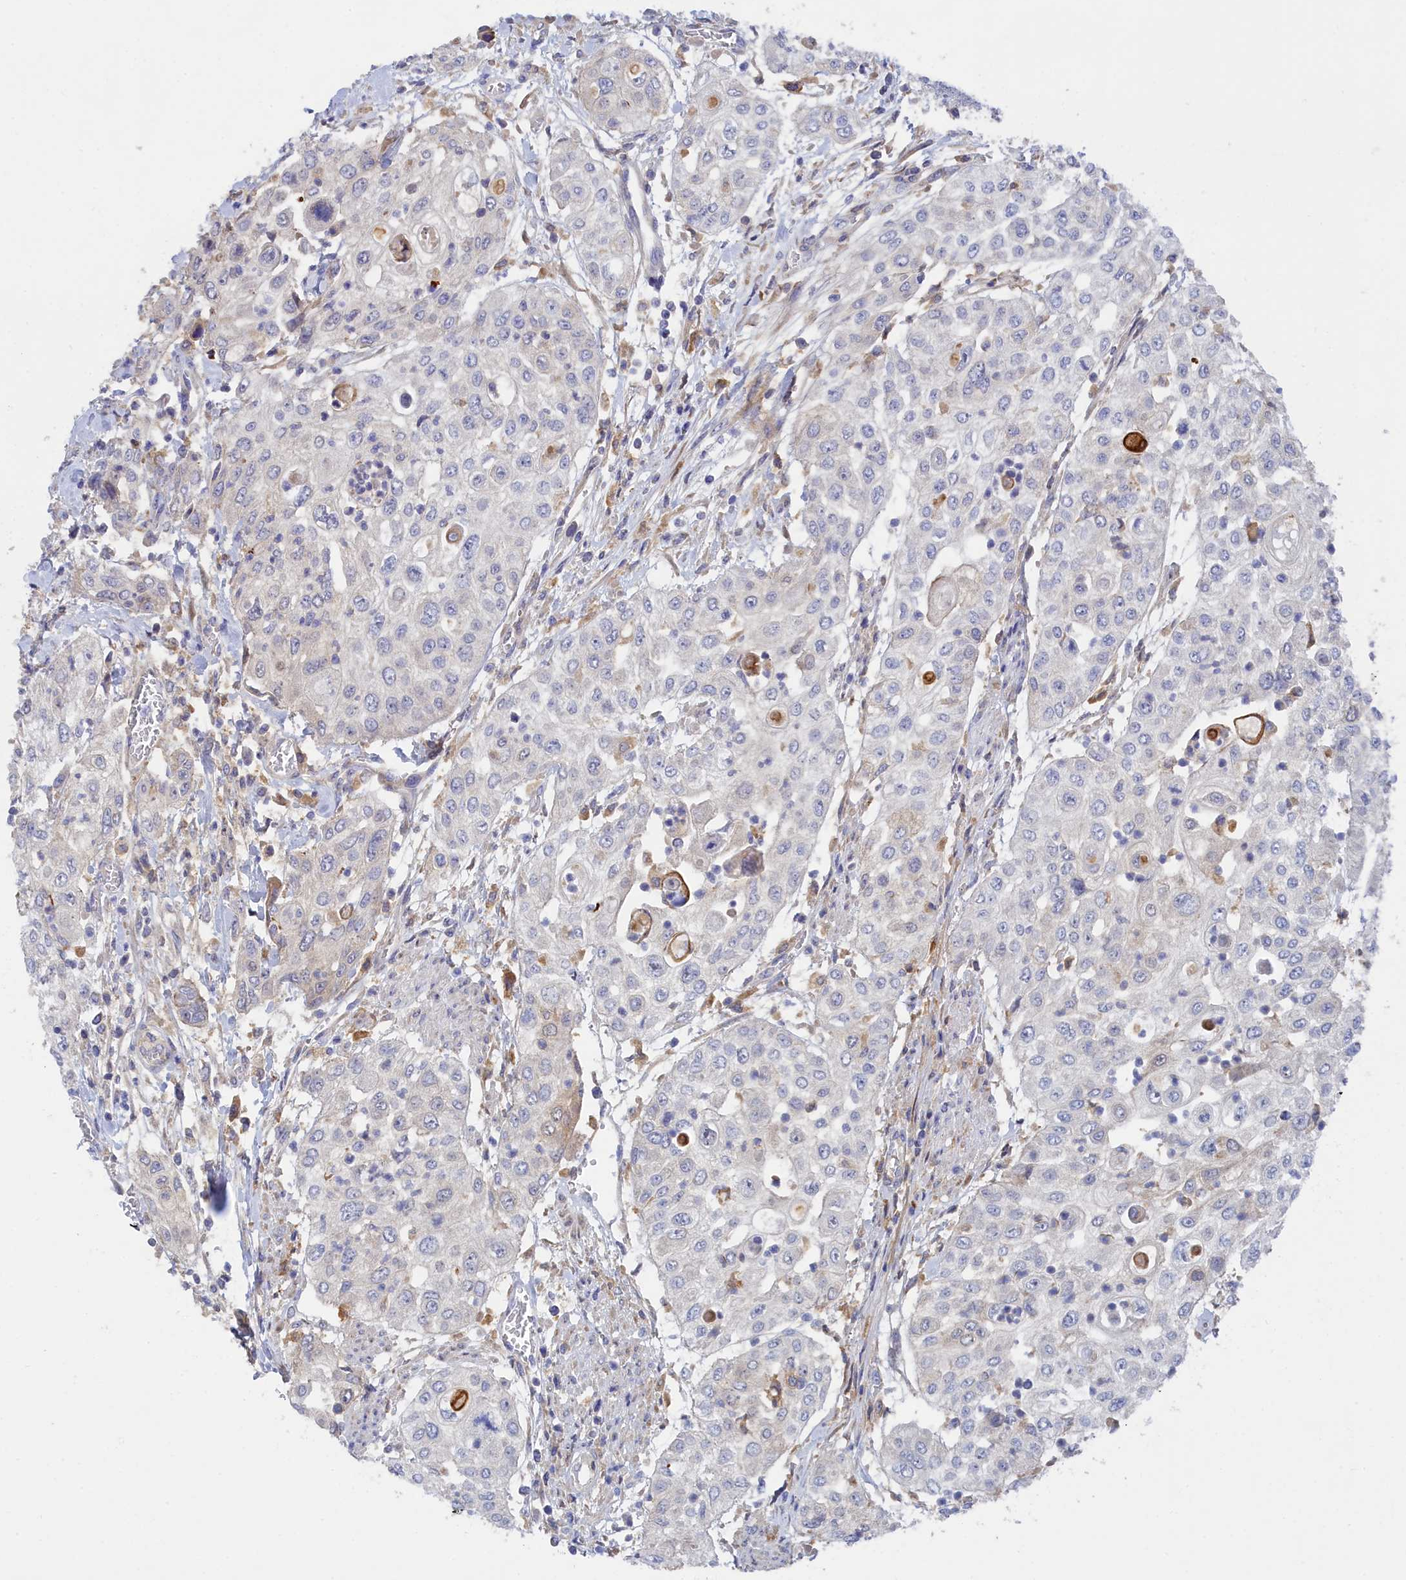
{"staining": {"intensity": "negative", "quantity": "none", "location": "none"}, "tissue": "urothelial cancer", "cell_type": "Tumor cells", "image_type": "cancer", "snomed": [{"axis": "morphology", "description": "Urothelial carcinoma, High grade"}, {"axis": "topography", "description": "Urinary bladder"}], "caption": "Tumor cells are negative for protein expression in human urothelial cancer. Brightfield microscopy of immunohistochemistry stained with DAB (brown) and hematoxylin (blue), captured at high magnification.", "gene": "SPATA5L1", "patient": {"sex": "female", "age": 79}}